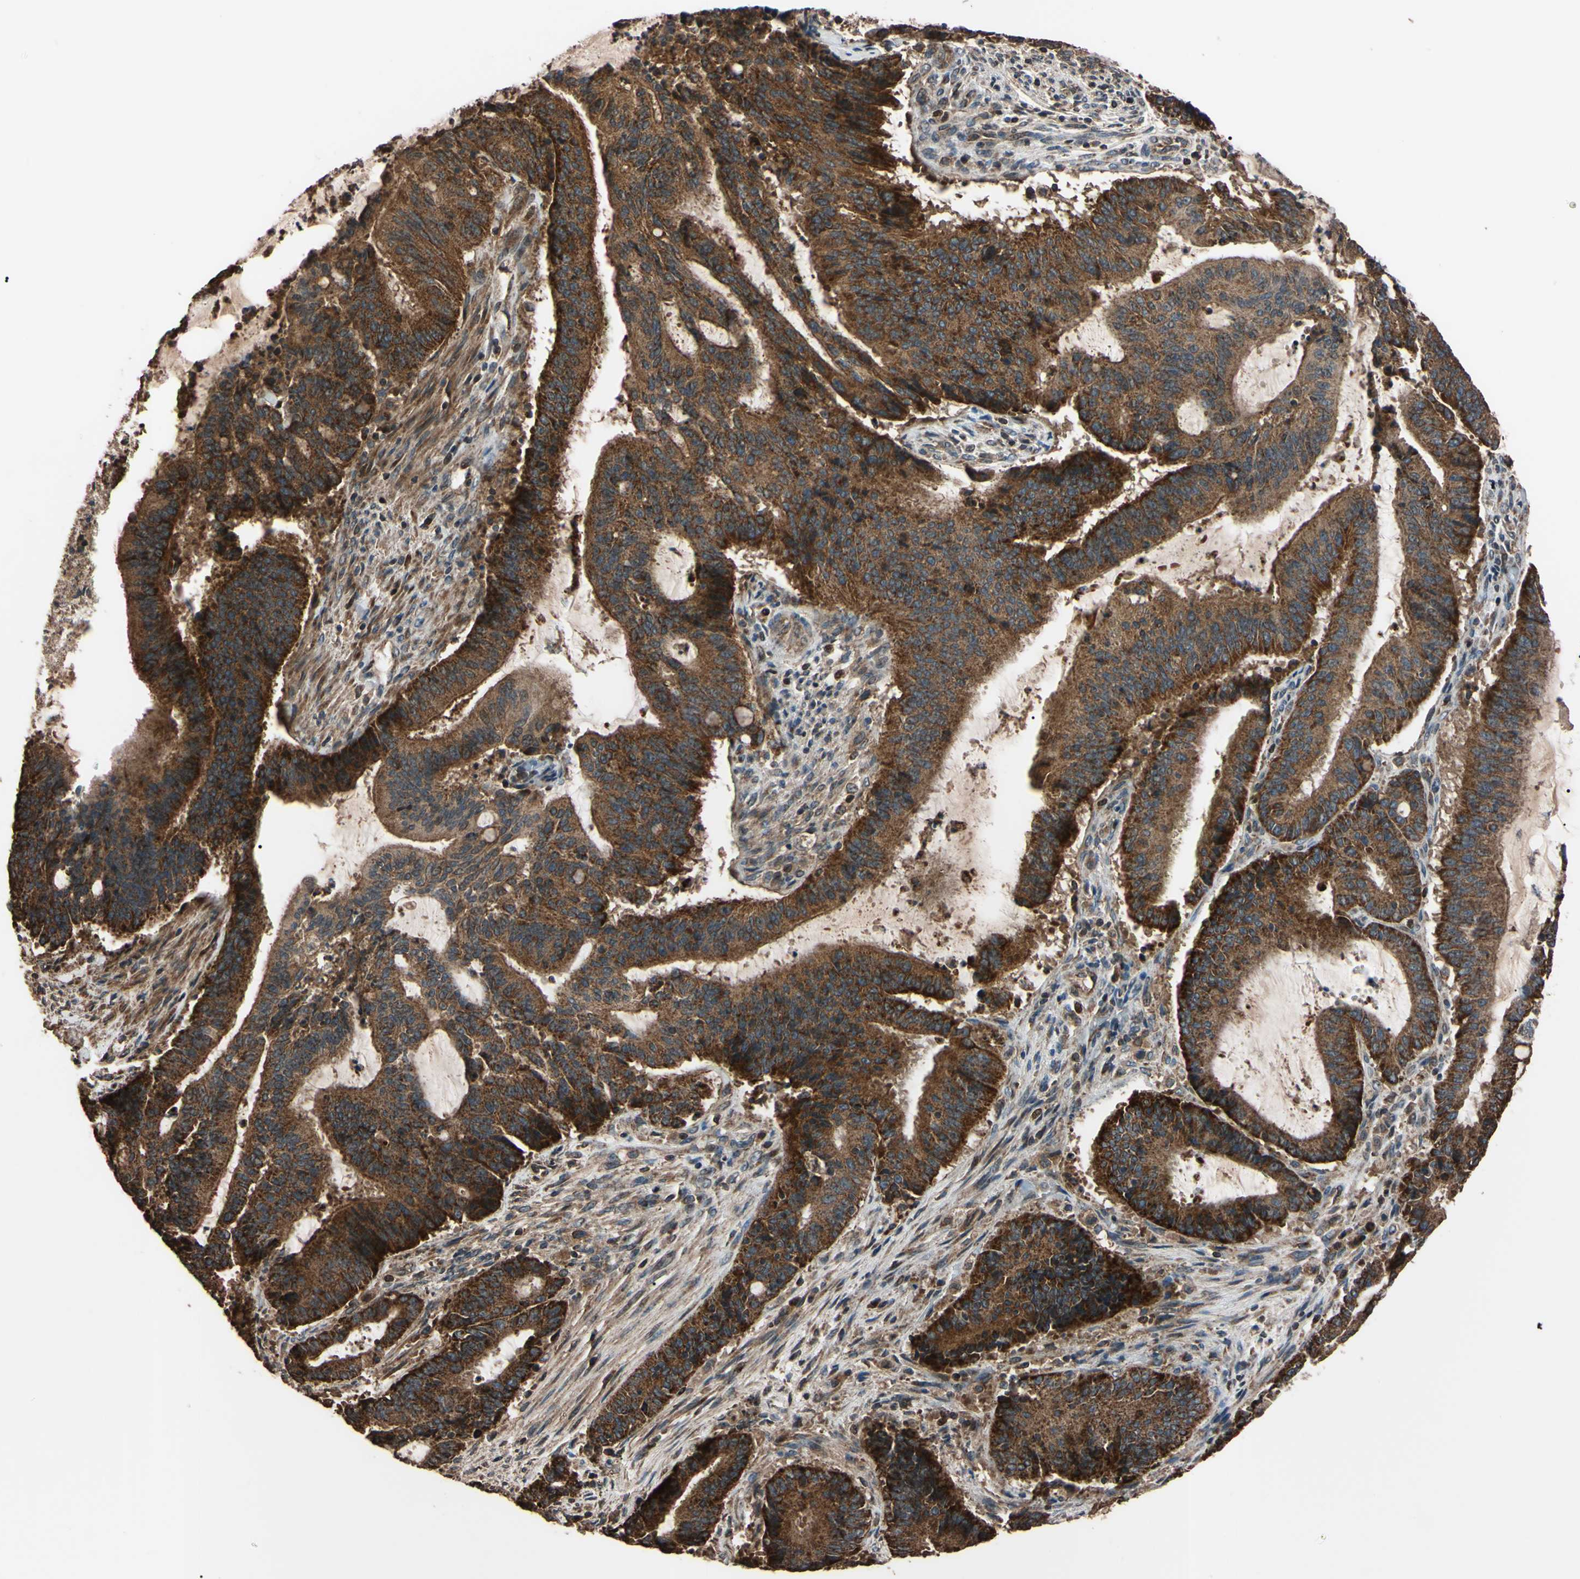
{"staining": {"intensity": "moderate", "quantity": "25%-75%", "location": "cytoplasmic/membranous"}, "tissue": "liver cancer", "cell_type": "Tumor cells", "image_type": "cancer", "snomed": [{"axis": "morphology", "description": "Cholangiocarcinoma"}, {"axis": "topography", "description": "Liver"}], "caption": "This is an image of IHC staining of liver cancer, which shows moderate positivity in the cytoplasmic/membranous of tumor cells.", "gene": "TNFRSF1A", "patient": {"sex": "female", "age": 73}}